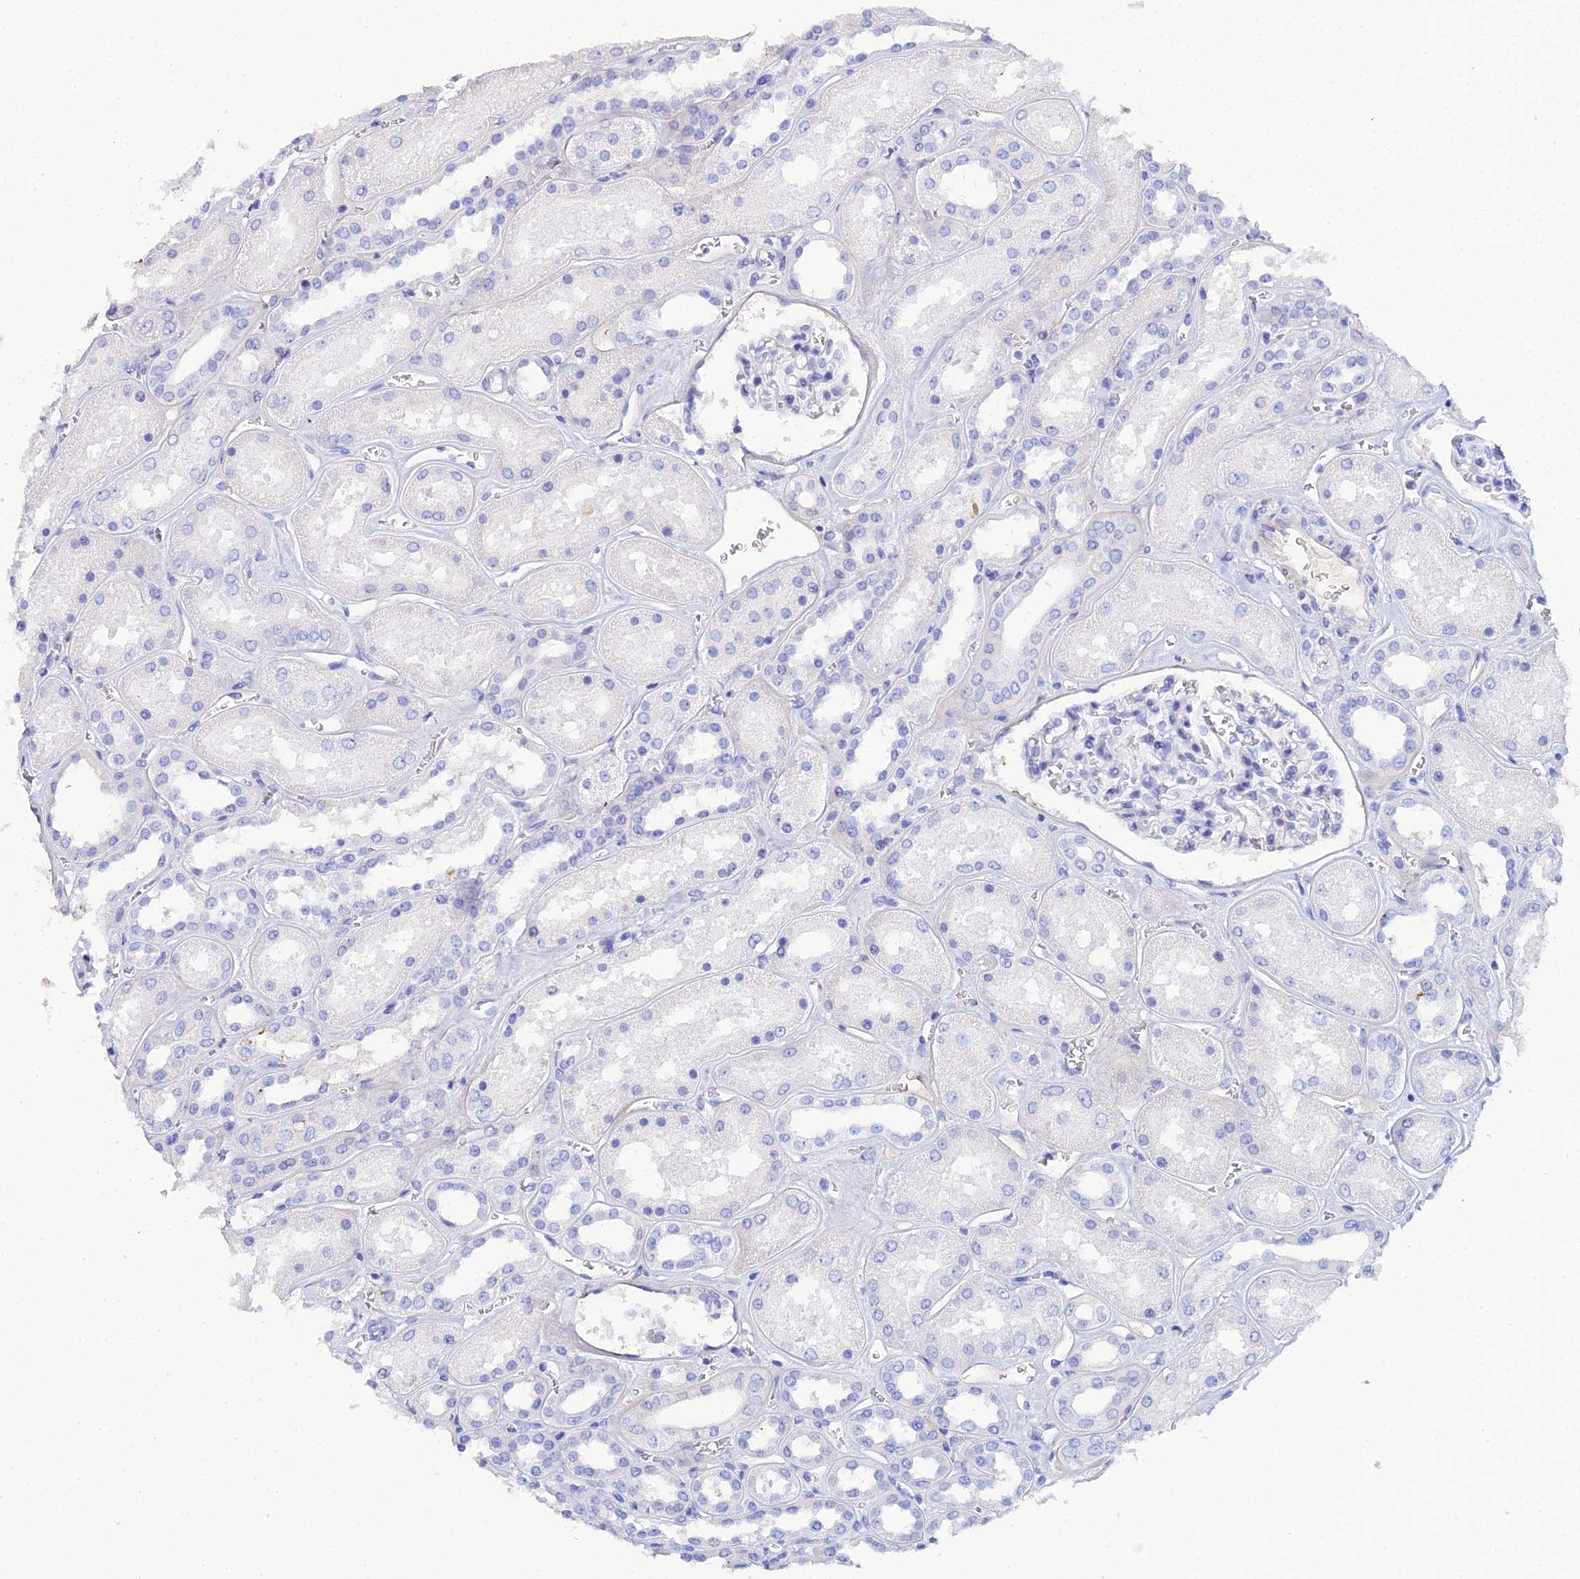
{"staining": {"intensity": "negative", "quantity": "none", "location": "none"}, "tissue": "kidney", "cell_type": "Cells in glomeruli", "image_type": "normal", "snomed": [{"axis": "morphology", "description": "Normal tissue, NOS"}, {"axis": "morphology", "description": "Adenocarcinoma, NOS"}, {"axis": "topography", "description": "Kidney"}], "caption": "An IHC photomicrograph of unremarkable kidney is shown. There is no staining in cells in glomeruli of kidney.", "gene": "CELA3A", "patient": {"sex": "female", "age": 68}}